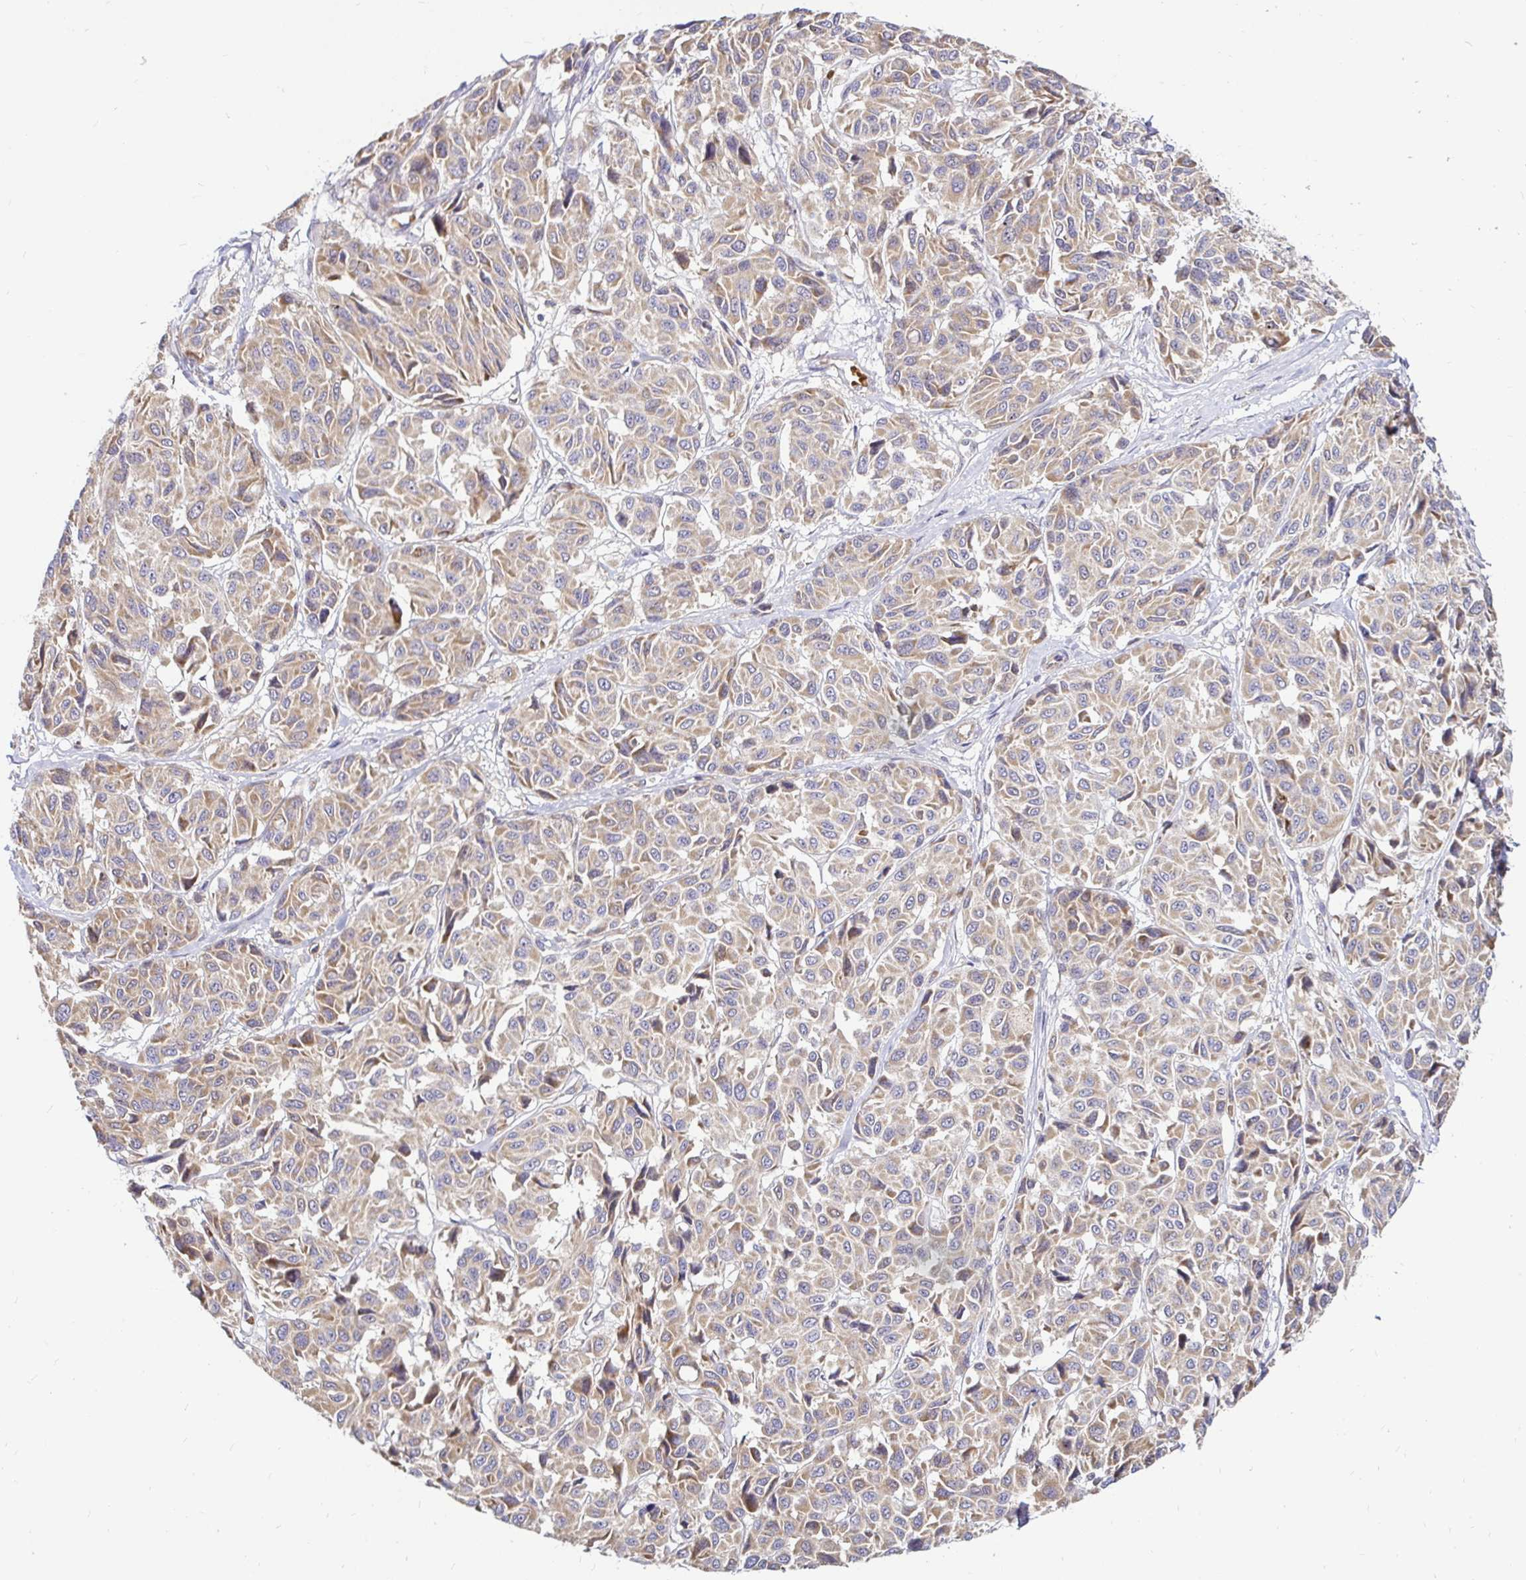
{"staining": {"intensity": "moderate", "quantity": "25%-75%", "location": "cytoplasmic/membranous"}, "tissue": "melanoma", "cell_type": "Tumor cells", "image_type": "cancer", "snomed": [{"axis": "morphology", "description": "Malignant melanoma, NOS"}, {"axis": "topography", "description": "Skin"}], "caption": "Immunohistochemistry (DAB) staining of human melanoma displays moderate cytoplasmic/membranous protein staining in approximately 25%-75% of tumor cells.", "gene": "ARHGEF37", "patient": {"sex": "female", "age": 66}}